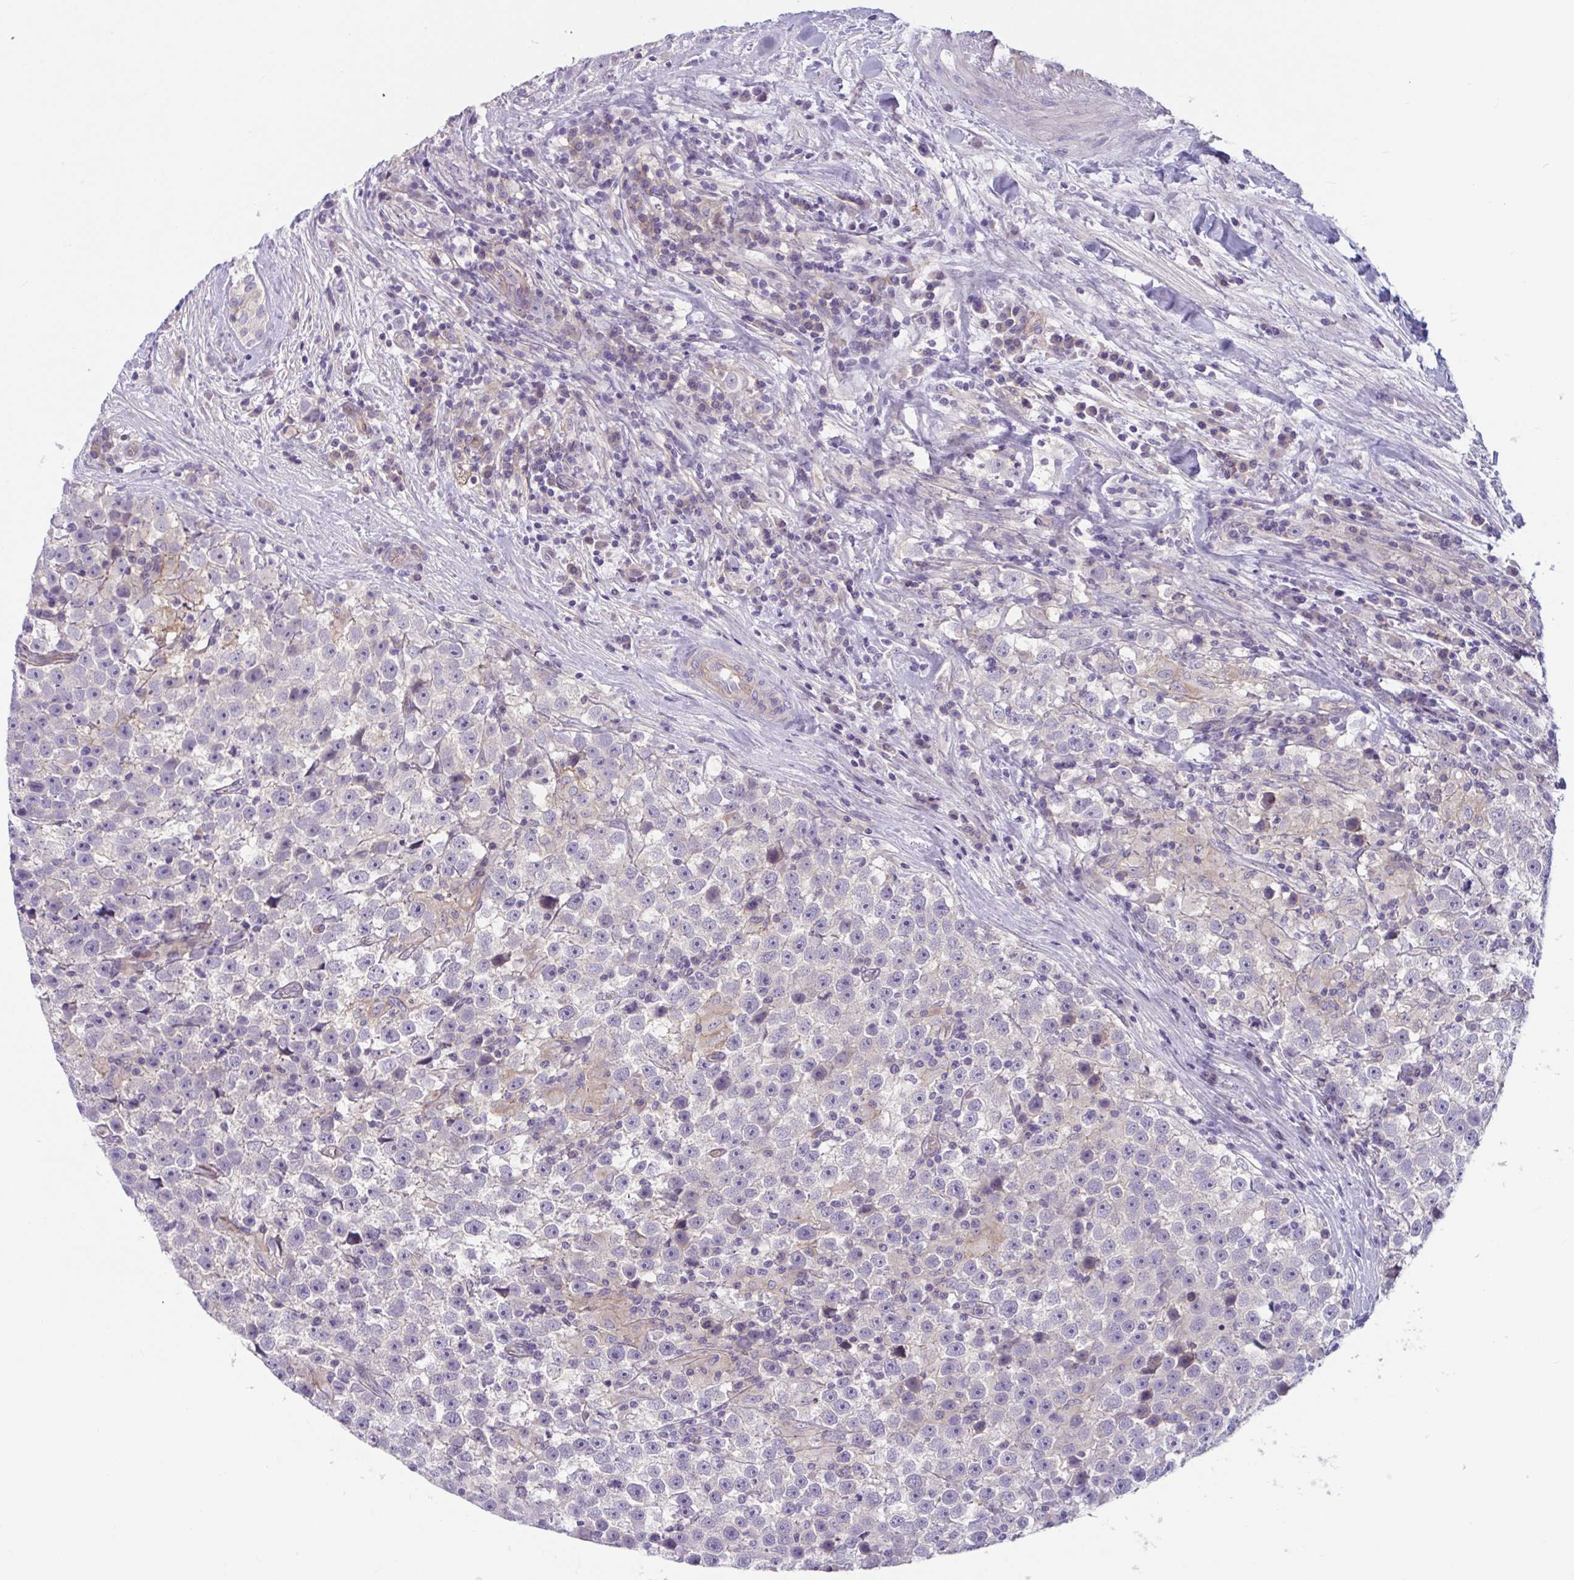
{"staining": {"intensity": "negative", "quantity": "none", "location": "none"}, "tissue": "testis cancer", "cell_type": "Tumor cells", "image_type": "cancer", "snomed": [{"axis": "morphology", "description": "Seminoma, NOS"}, {"axis": "topography", "description": "Testis"}], "caption": "This micrograph is of testis seminoma stained with IHC to label a protein in brown with the nuclei are counter-stained blue. There is no expression in tumor cells.", "gene": "TTC7B", "patient": {"sex": "male", "age": 31}}